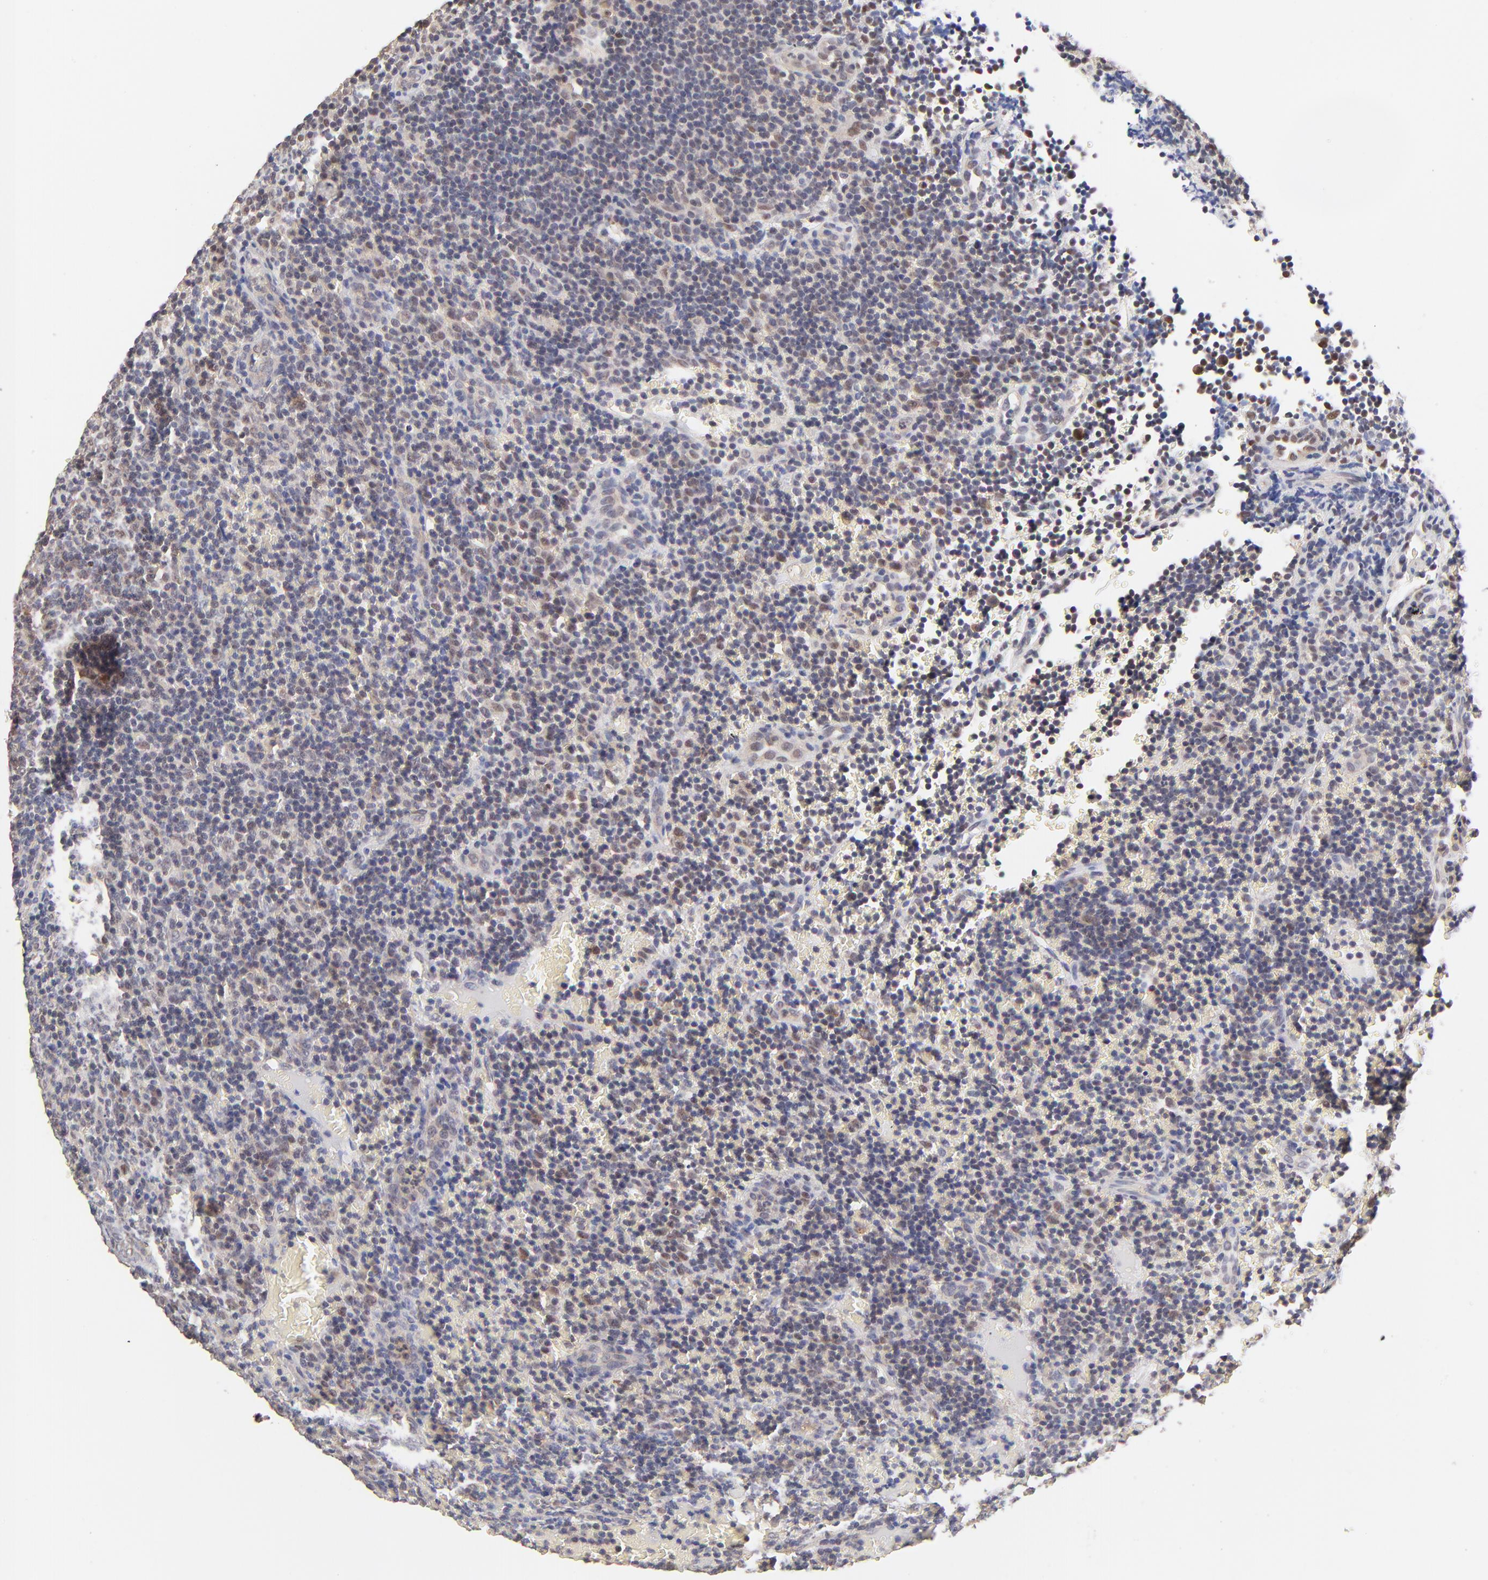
{"staining": {"intensity": "weak", "quantity": "<25%", "location": "nuclear"}, "tissue": "lymphoma", "cell_type": "Tumor cells", "image_type": "cancer", "snomed": [{"axis": "morphology", "description": "Malignant lymphoma, non-Hodgkin's type, Low grade"}, {"axis": "topography", "description": "Lymph node"}], "caption": "Immunohistochemistry of malignant lymphoma, non-Hodgkin's type (low-grade) shows no expression in tumor cells.", "gene": "PSMC4", "patient": {"sex": "male", "age": 74}}